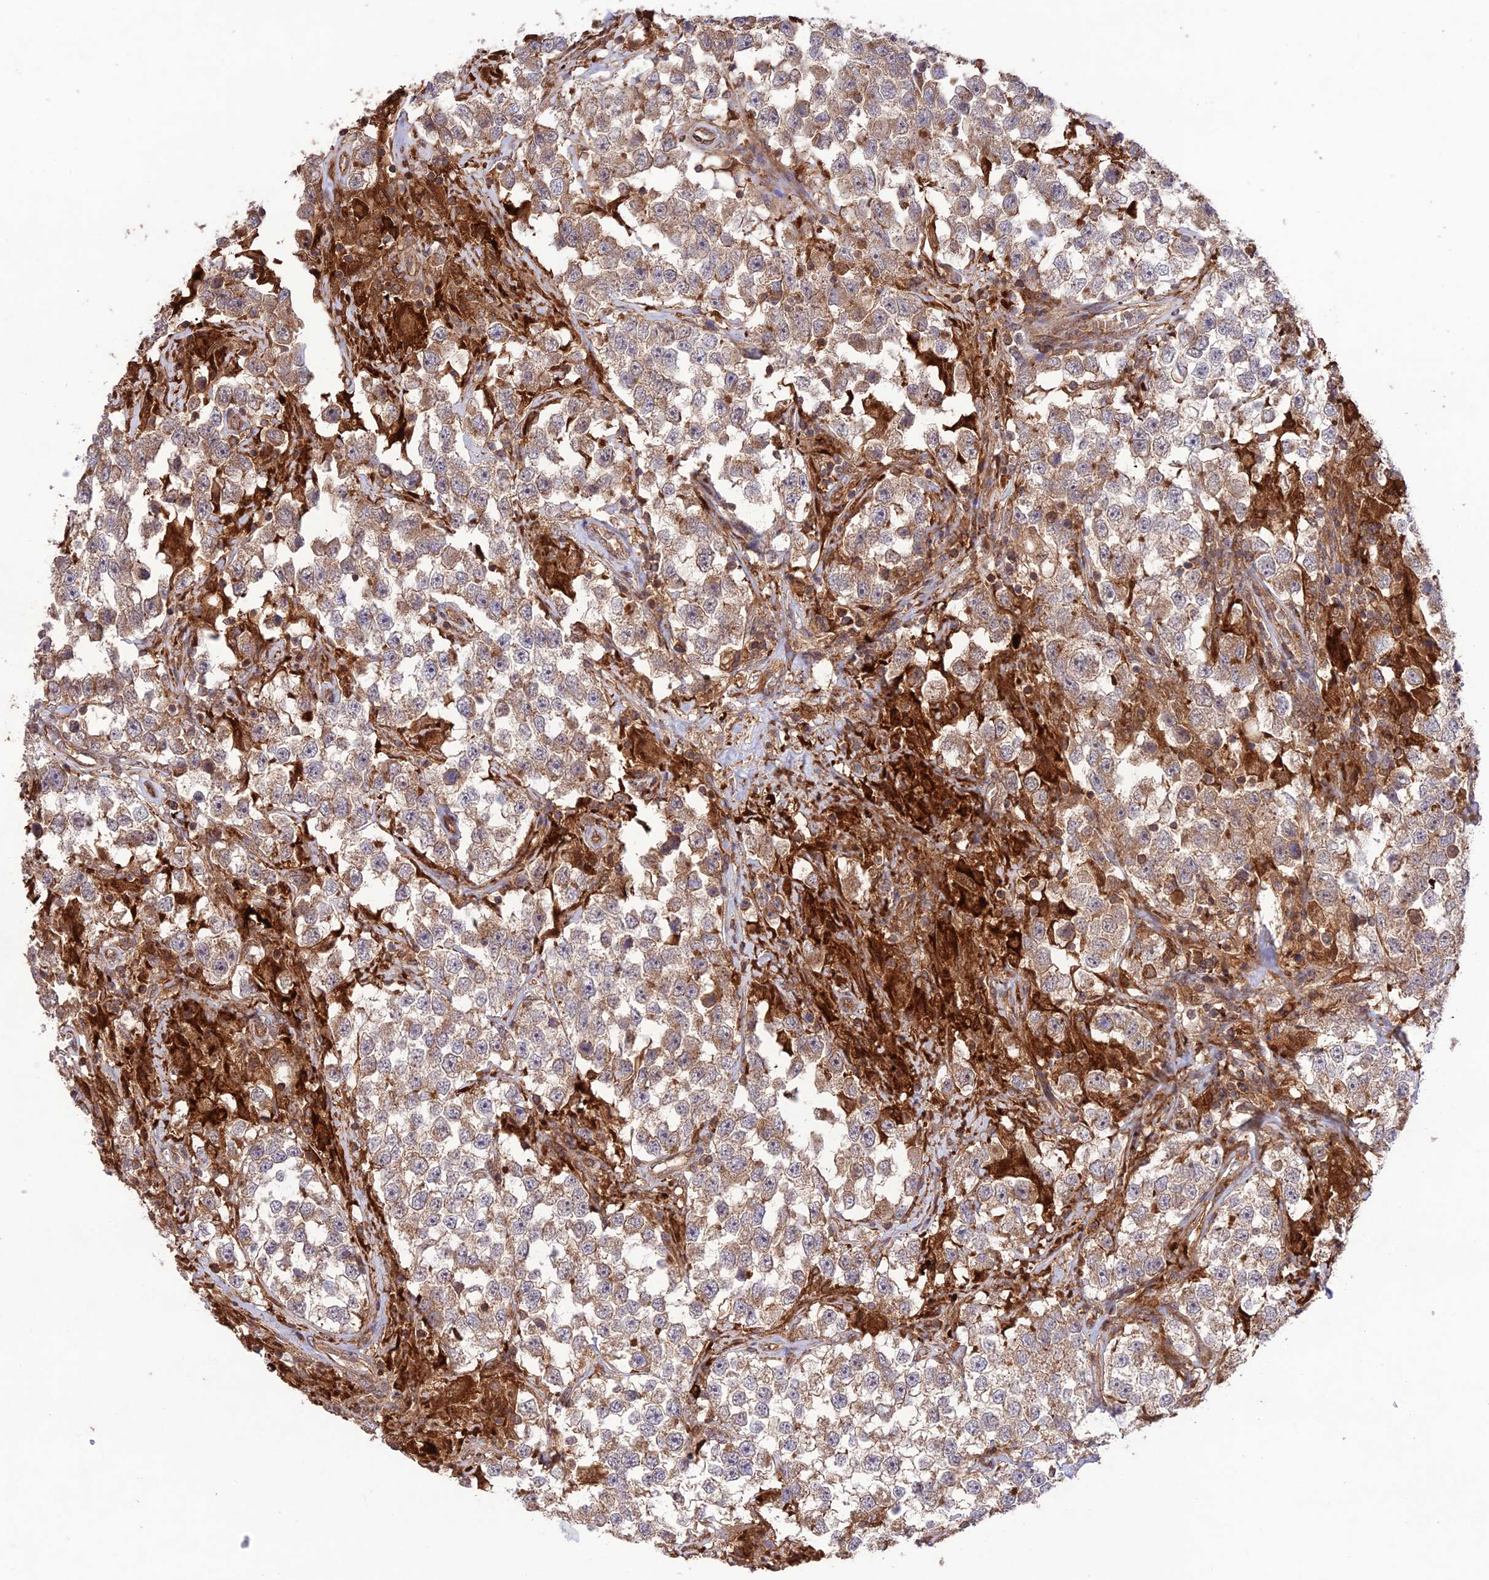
{"staining": {"intensity": "weak", "quantity": ">75%", "location": "cytoplasmic/membranous"}, "tissue": "testis cancer", "cell_type": "Tumor cells", "image_type": "cancer", "snomed": [{"axis": "morphology", "description": "Seminoma, NOS"}, {"axis": "topography", "description": "Testis"}], "caption": "Protein staining of testis seminoma tissue exhibits weak cytoplasmic/membranous expression in about >75% of tumor cells. (brown staining indicates protein expression, while blue staining denotes nuclei).", "gene": "FCHSD1", "patient": {"sex": "male", "age": 46}}